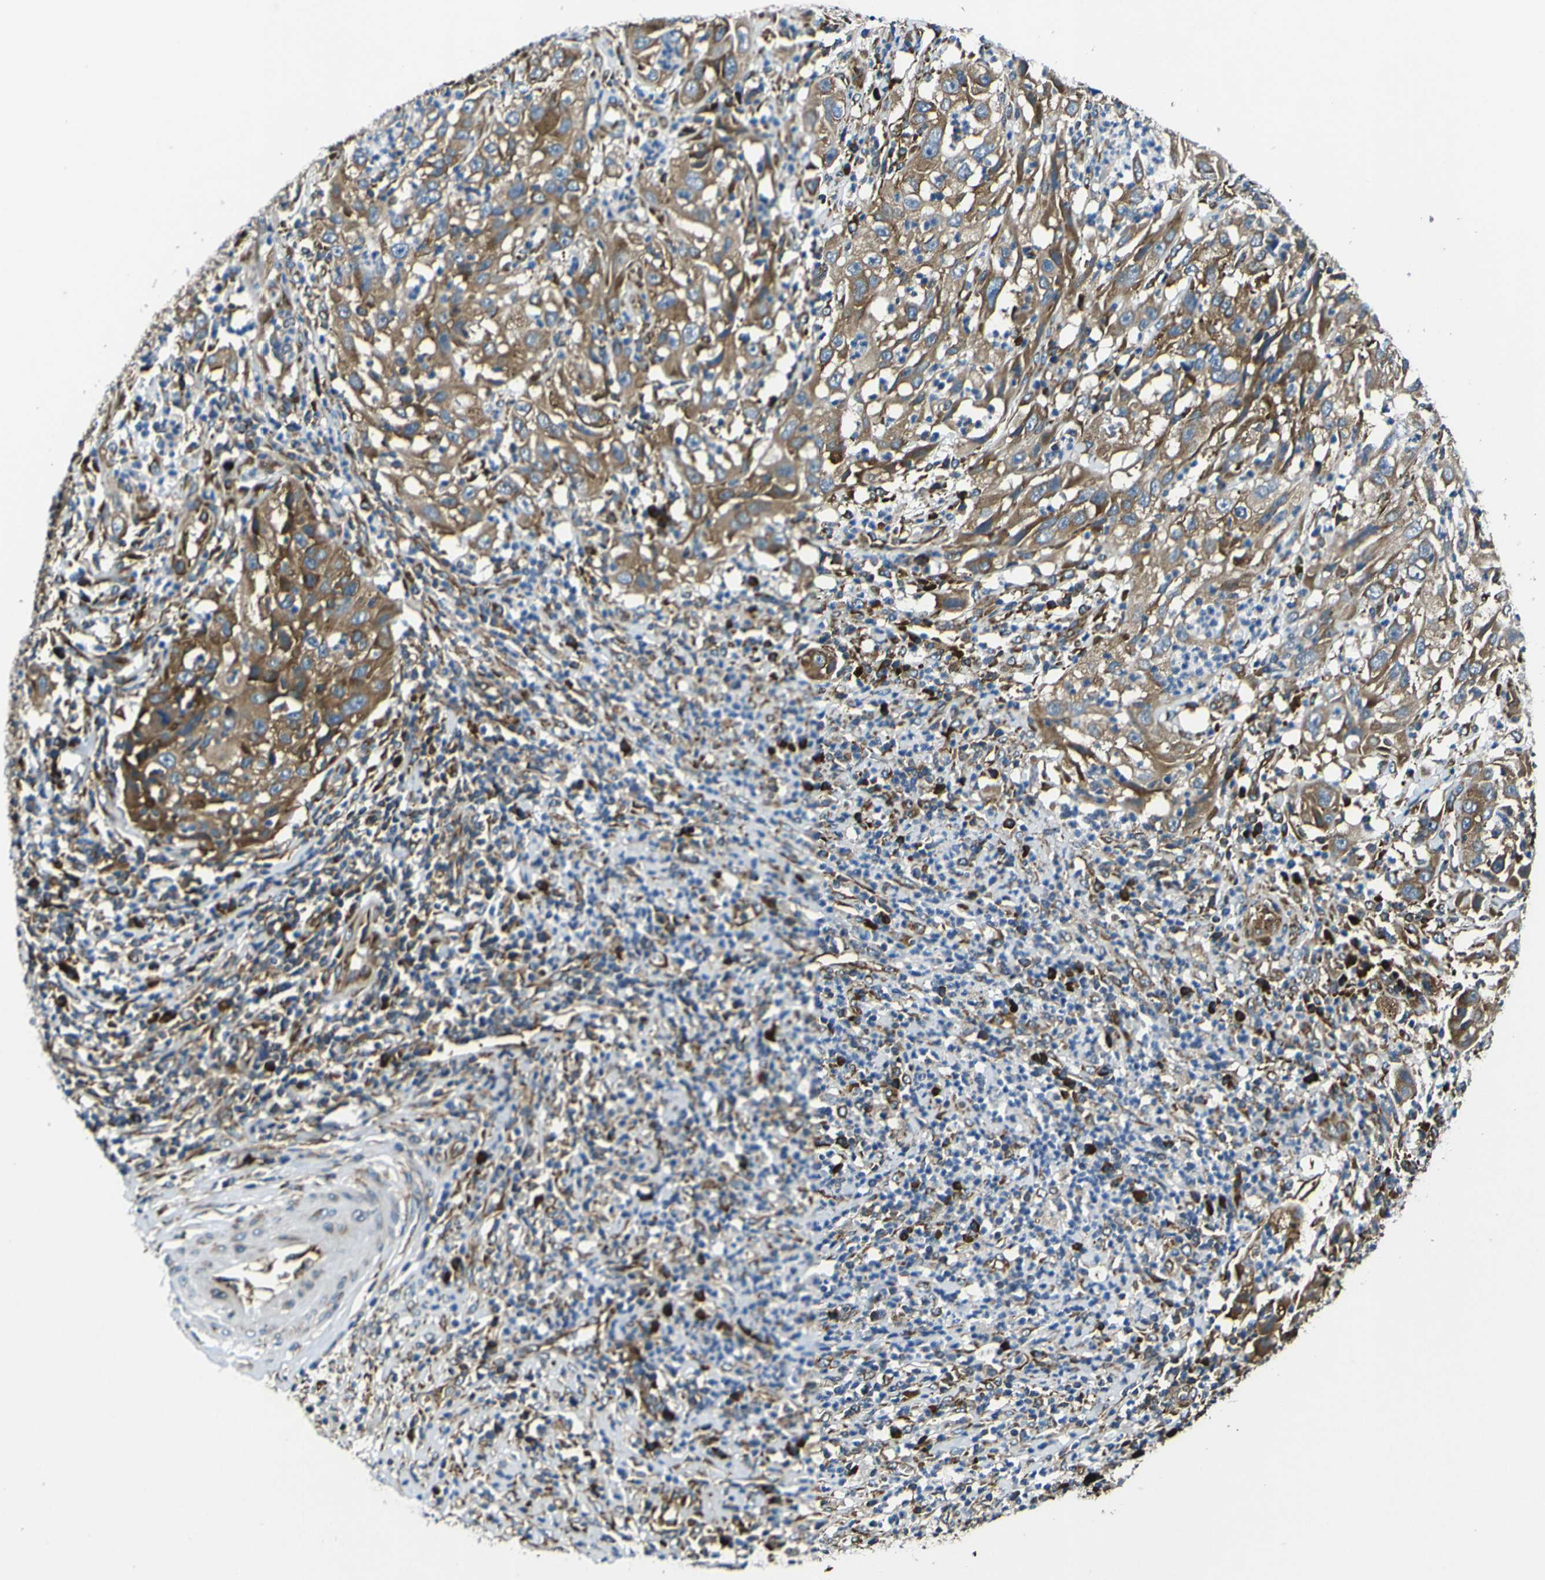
{"staining": {"intensity": "moderate", "quantity": ">75%", "location": "cytoplasmic/membranous"}, "tissue": "cervical cancer", "cell_type": "Tumor cells", "image_type": "cancer", "snomed": [{"axis": "morphology", "description": "Squamous cell carcinoma, NOS"}, {"axis": "topography", "description": "Cervix"}], "caption": "Brown immunohistochemical staining in cervical squamous cell carcinoma shows moderate cytoplasmic/membranous positivity in about >75% of tumor cells.", "gene": "RPSA", "patient": {"sex": "female", "age": 32}}